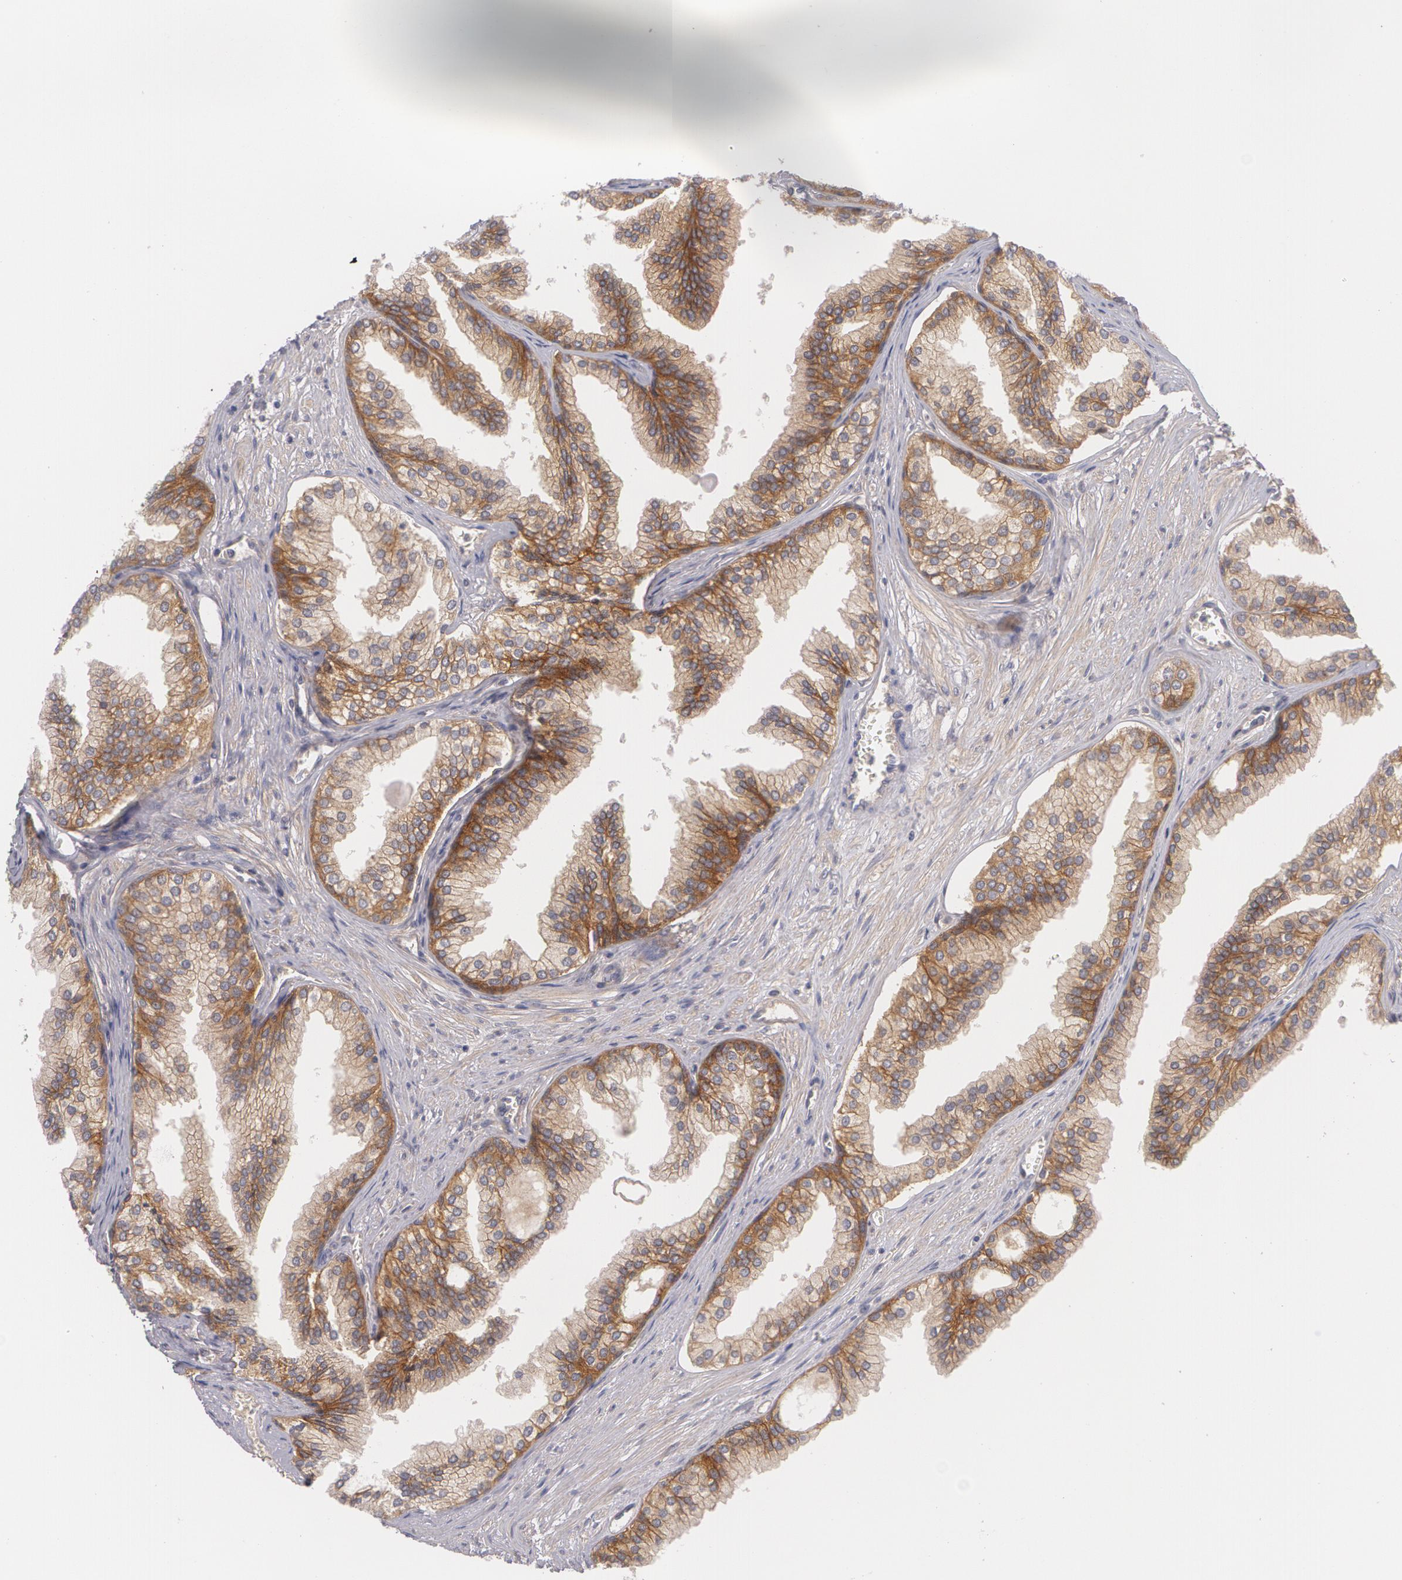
{"staining": {"intensity": "moderate", "quantity": ">75%", "location": "cytoplasmic/membranous"}, "tissue": "prostate", "cell_type": "Glandular cells", "image_type": "normal", "snomed": [{"axis": "morphology", "description": "Normal tissue, NOS"}, {"axis": "topography", "description": "Prostate"}], "caption": "This is an image of immunohistochemistry (IHC) staining of unremarkable prostate, which shows moderate expression in the cytoplasmic/membranous of glandular cells.", "gene": "CASK", "patient": {"sex": "male", "age": 68}}